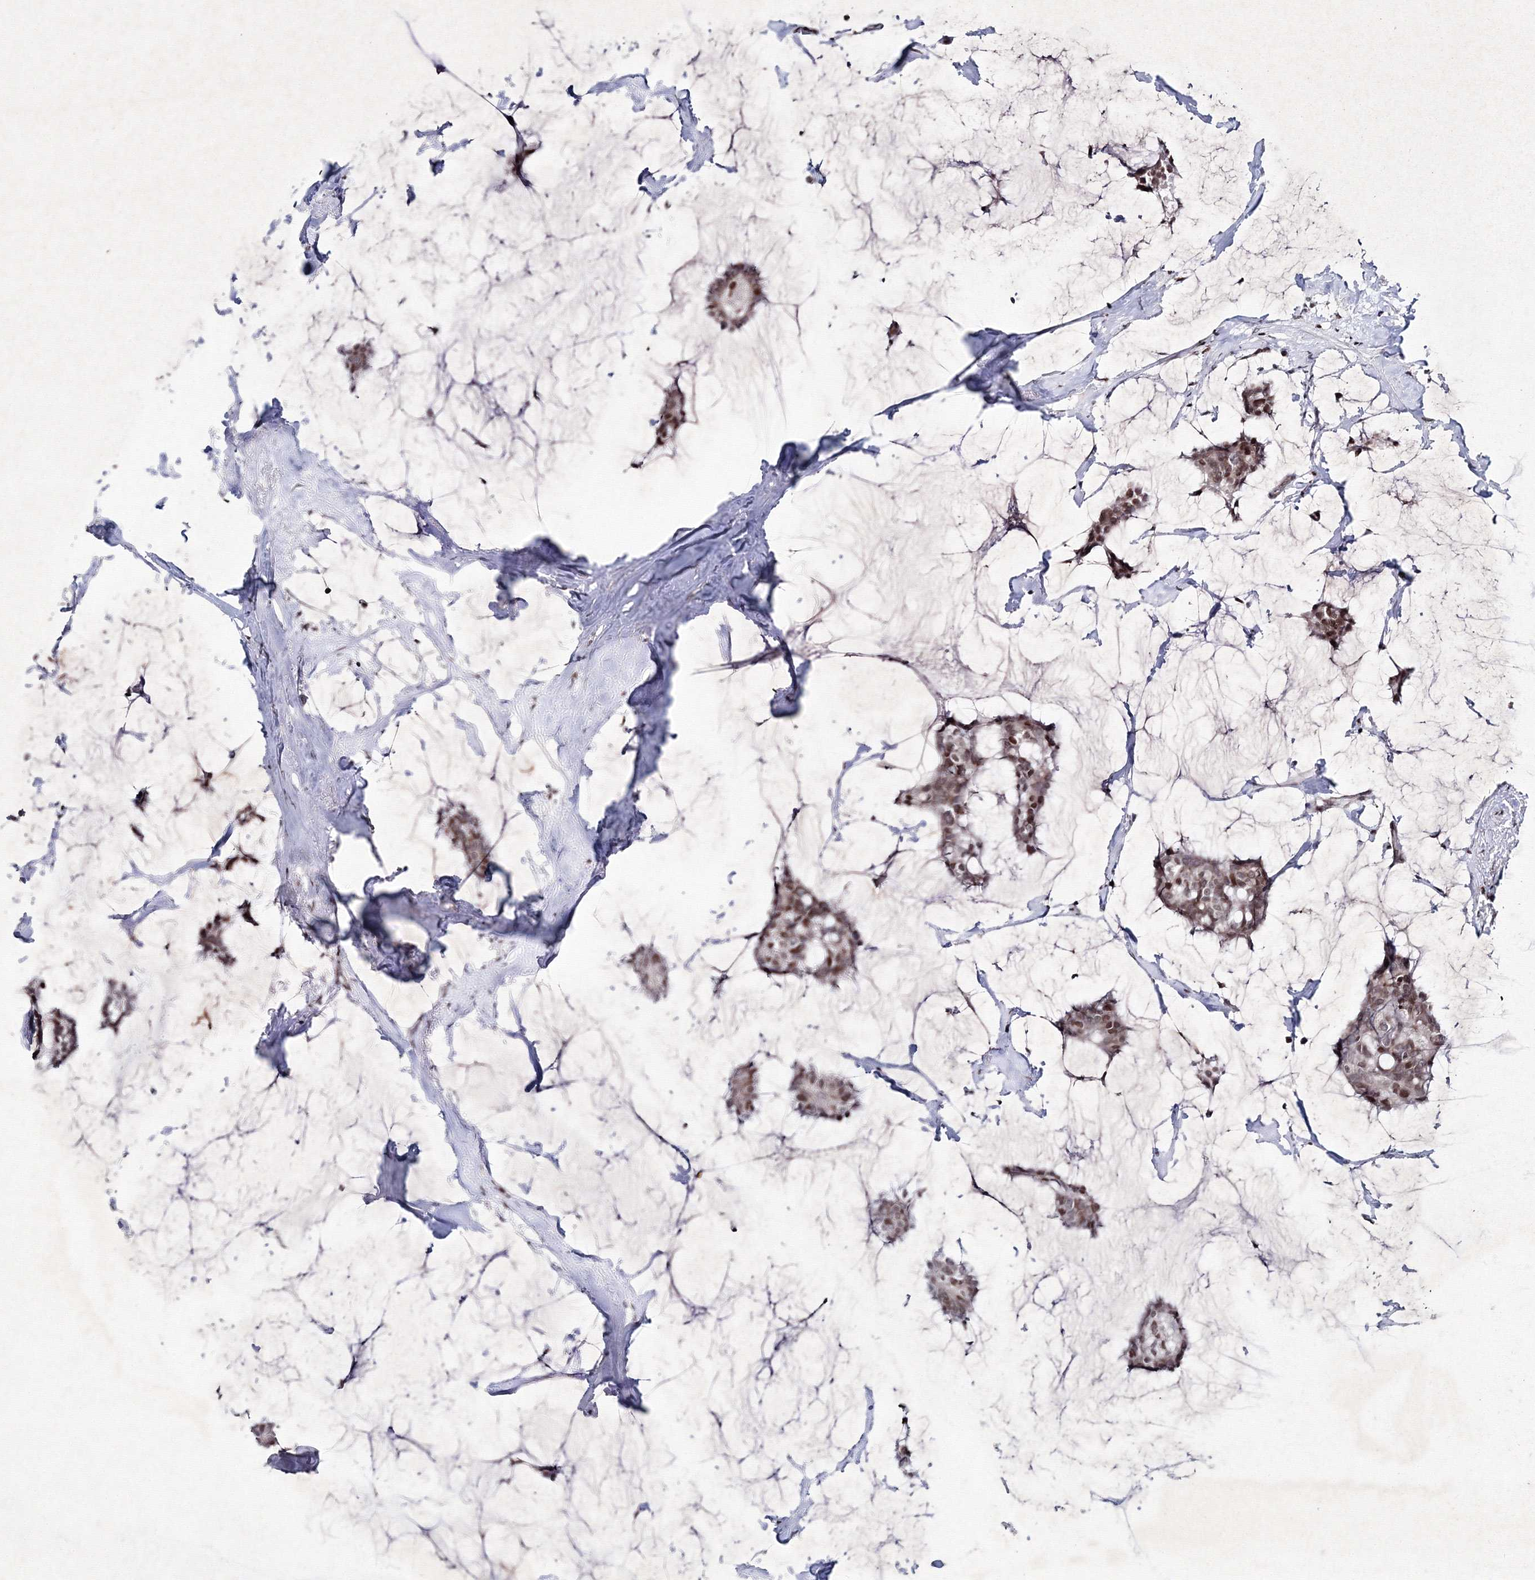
{"staining": {"intensity": "moderate", "quantity": ">75%", "location": "cytoplasmic/membranous,nuclear"}, "tissue": "breast cancer", "cell_type": "Tumor cells", "image_type": "cancer", "snomed": [{"axis": "morphology", "description": "Duct carcinoma"}, {"axis": "topography", "description": "Breast"}], "caption": "This image demonstrates IHC staining of human breast infiltrating ductal carcinoma, with medium moderate cytoplasmic/membranous and nuclear staining in approximately >75% of tumor cells.", "gene": "SMIM29", "patient": {"sex": "female", "age": 93}}